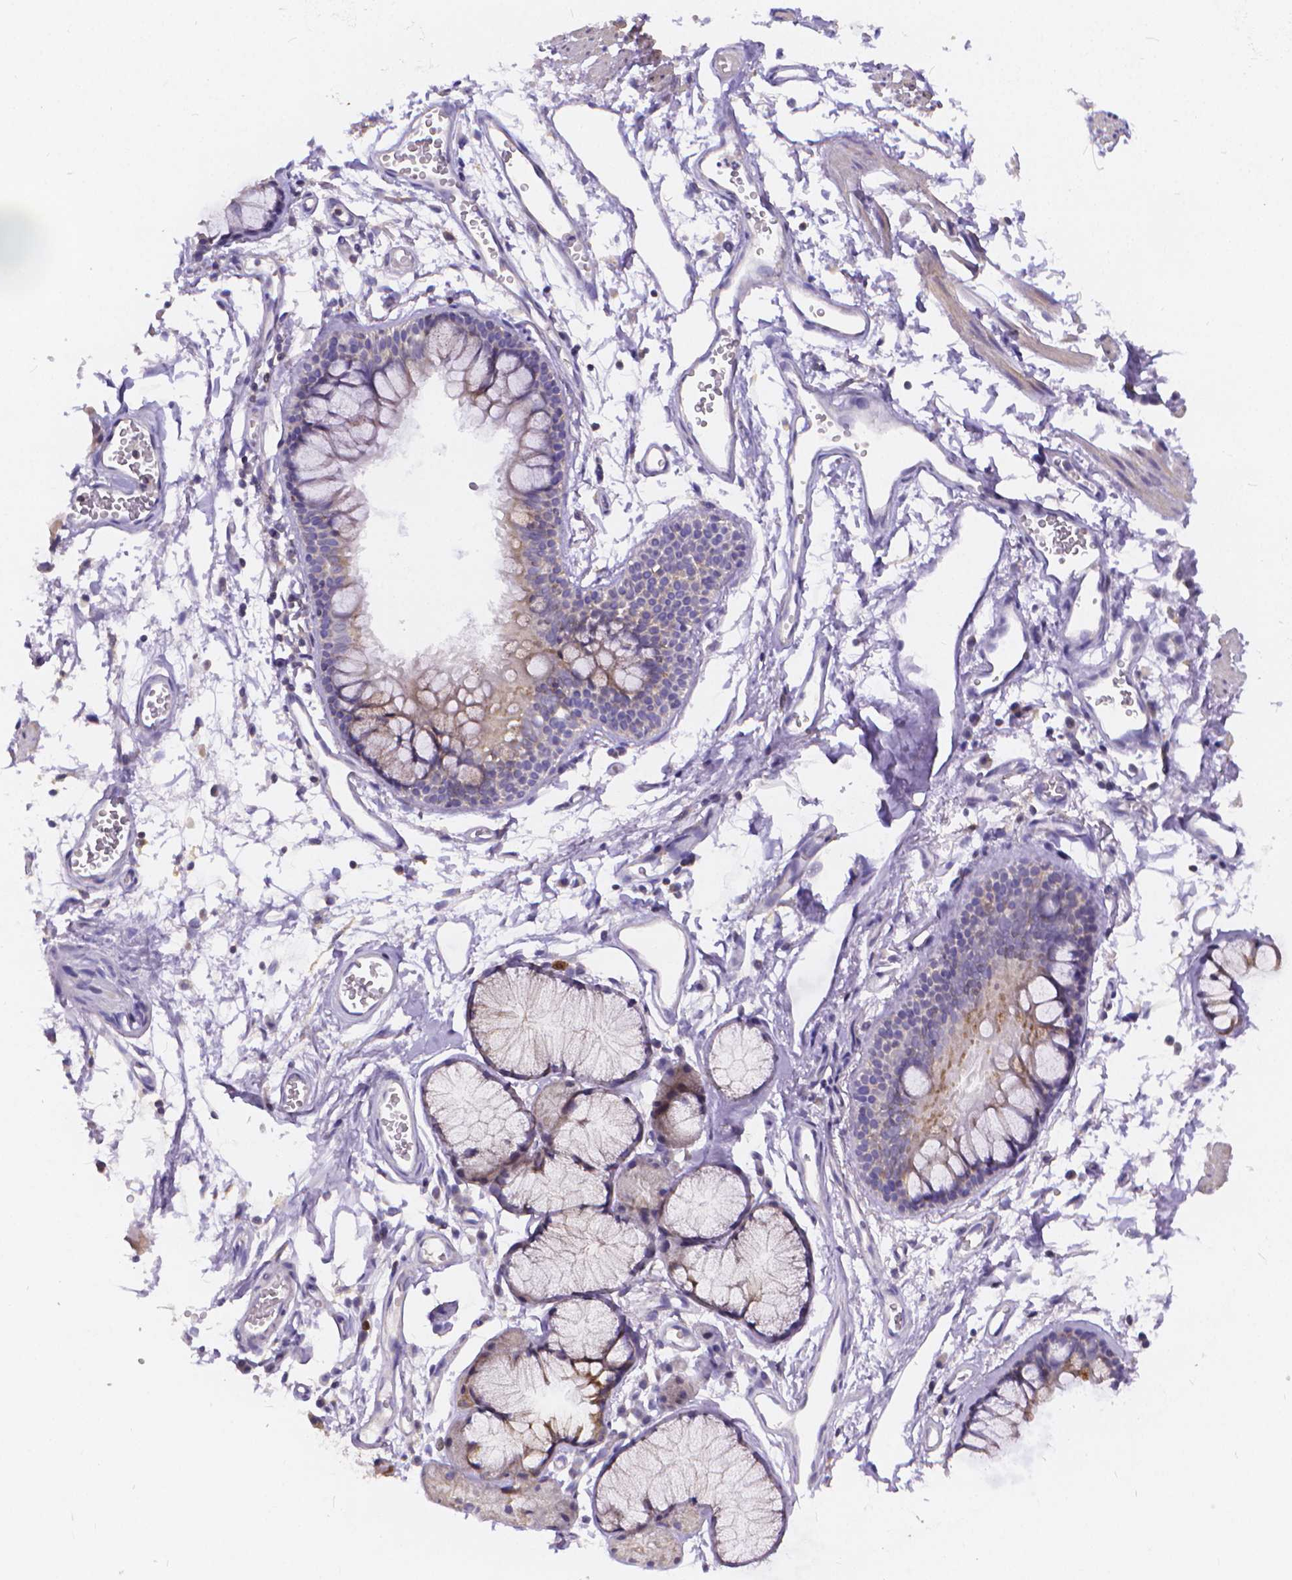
{"staining": {"intensity": "negative", "quantity": "none", "location": "none"}, "tissue": "adipose tissue", "cell_type": "Adipocytes", "image_type": "normal", "snomed": [{"axis": "morphology", "description": "Normal tissue, NOS"}, {"axis": "topography", "description": "Cartilage tissue"}, {"axis": "topography", "description": "Bronchus"}], "caption": "Immunohistochemical staining of unremarkable adipose tissue exhibits no significant positivity in adipocytes.", "gene": "GLRB", "patient": {"sex": "female", "age": 79}}